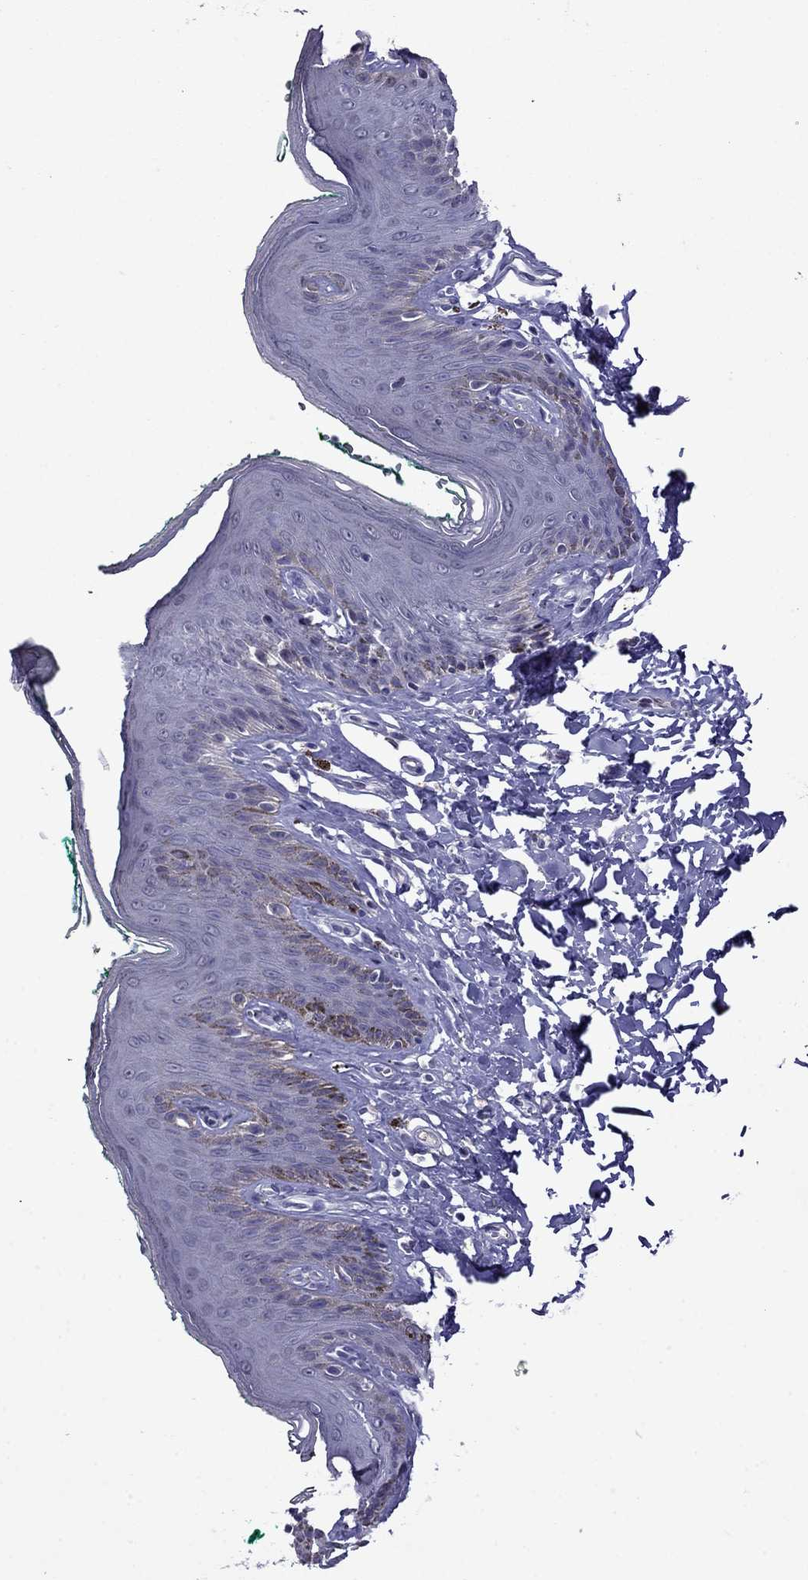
{"staining": {"intensity": "negative", "quantity": "none", "location": "none"}, "tissue": "skin", "cell_type": "Epidermal cells", "image_type": "normal", "snomed": [{"axis": "morphology", "description": "Normal tissue, NOS"}, {"axis": "topography", "description": "Vulva"}], "caption": "An image of skin stained for a protein exhibits no brown staining in epidermal cells. The staining was performed using DAB (3,3'-diaminobenzidine) to visualize the protein expression in brown, while the nuclei were stained in blue with hematoxylin (Magnification: 20x).", "gene": "STAR", "patient": {"sex": "female", "age": 66}}